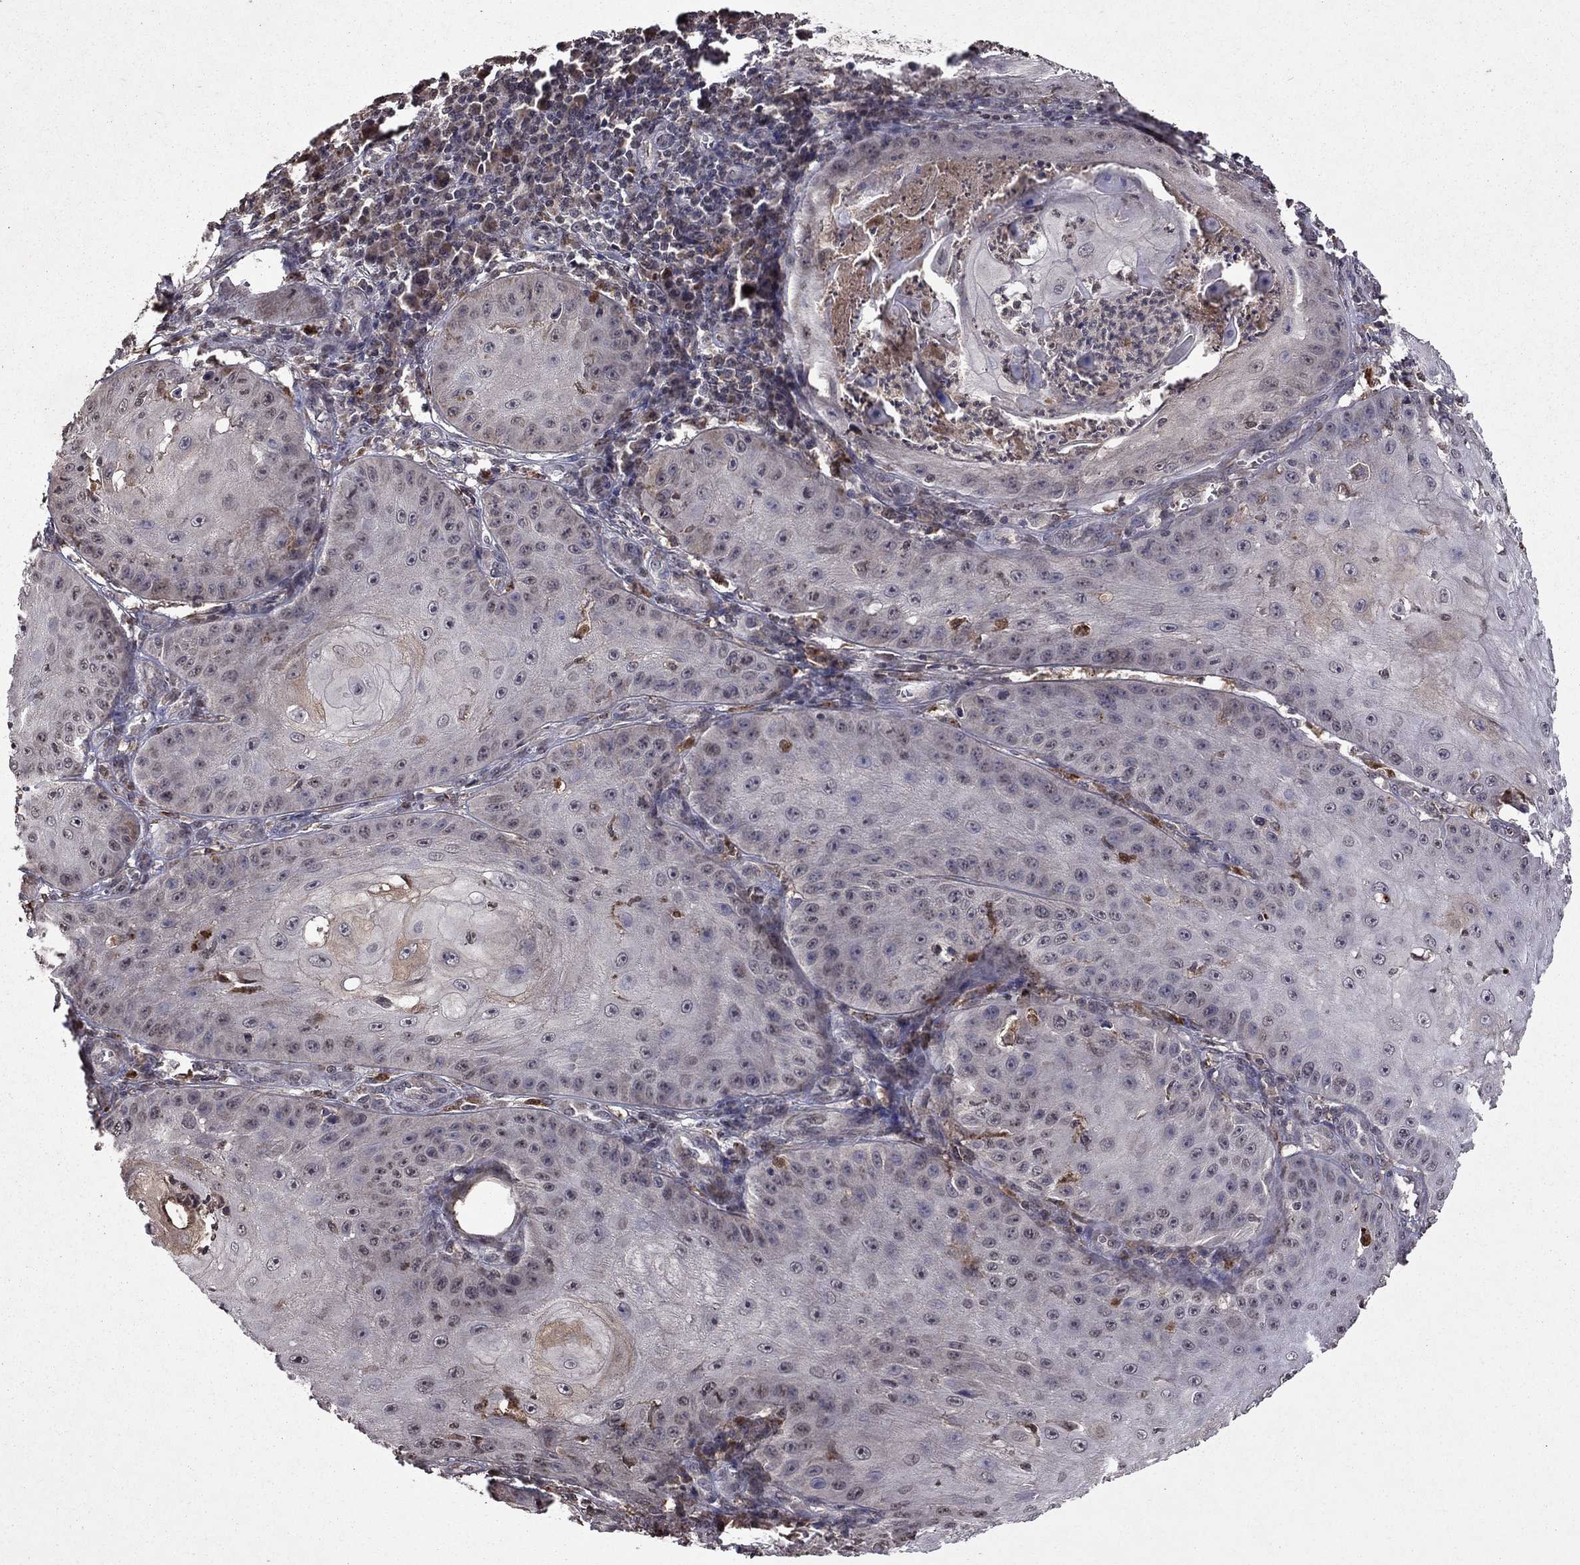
{"staining": {"intensity": "moderate", "quantity": "<25%", "location": "cytoplasmic/membranous"}, "tissue": "skin cancer", "cell_type": "Tumor cells", "image_type": "cancer", "snomed": [{"axis": "morphology", "description": "Squamous cell carcinoma, NOS"}, {"axis": "topography", "description": "Skin"}], "caption": "This micrograph displays skin cancer stained with IHC to label a protein in brown. The cytoplasmic/membranous of tumor cells show moderate positivity for the protein. Nuclei are counter-stained blue.", "gene": "NLGN1", "patient": {"sex": "male", "age": 70}}